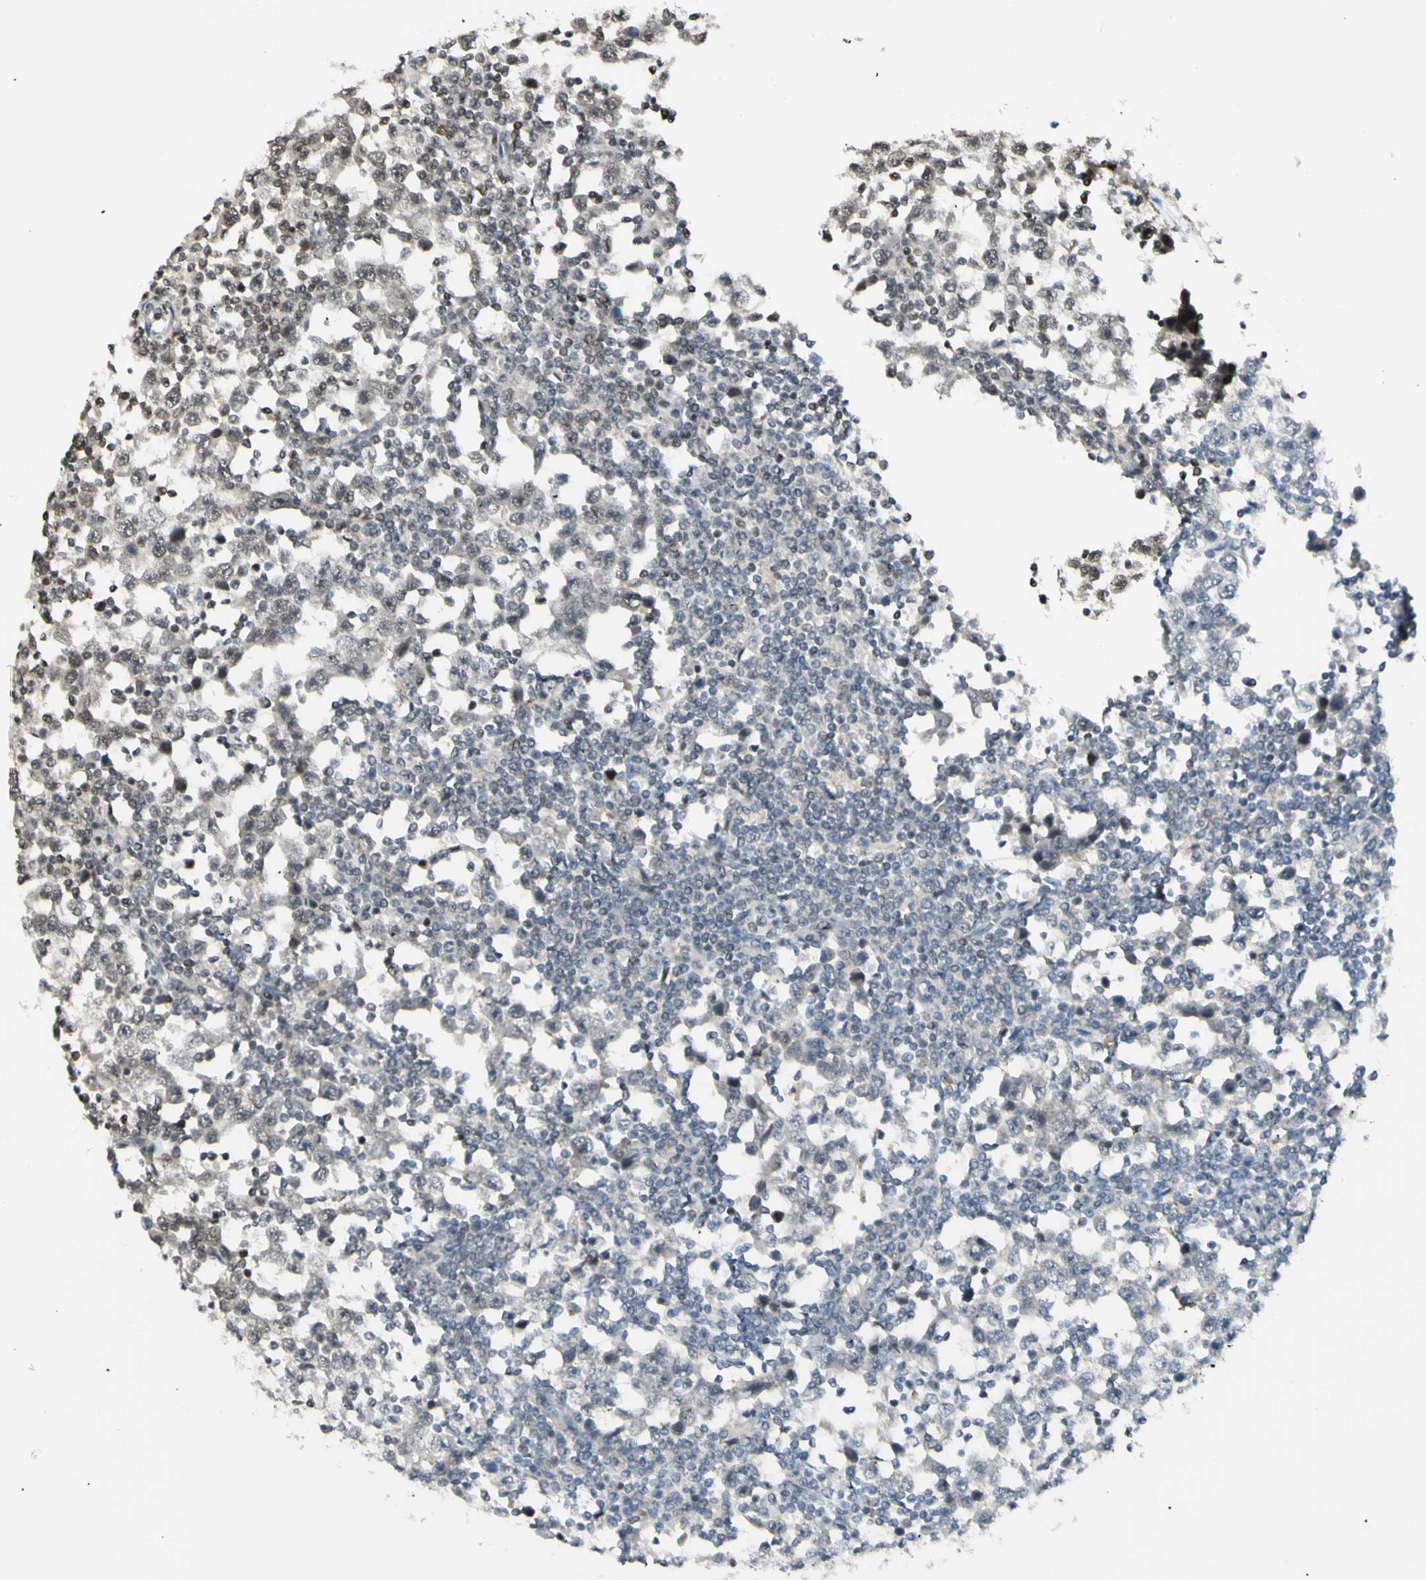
{"staining": {"intensity": "negative", "quantity": "none", "location": "none"}, "tissue": "testis cancer", "cell_type": "Tumor cells", "image_type": "cancer", "snomed": [{"axis": "morphology", "description": "Seminoma, NOS"}, {"axis": "topography", "description": "Testis"}], "caption": "Tumor cells show no significant protein positivity in testis seminoma. Brightfield microscopy of IHC stained with DAB (3,3'-diaminobenzidine) (brown) and hematoxylin (blue), captured at high magnification.", "gene": "ZMYM6", "patient": {"sex": "male", "age": 65}}